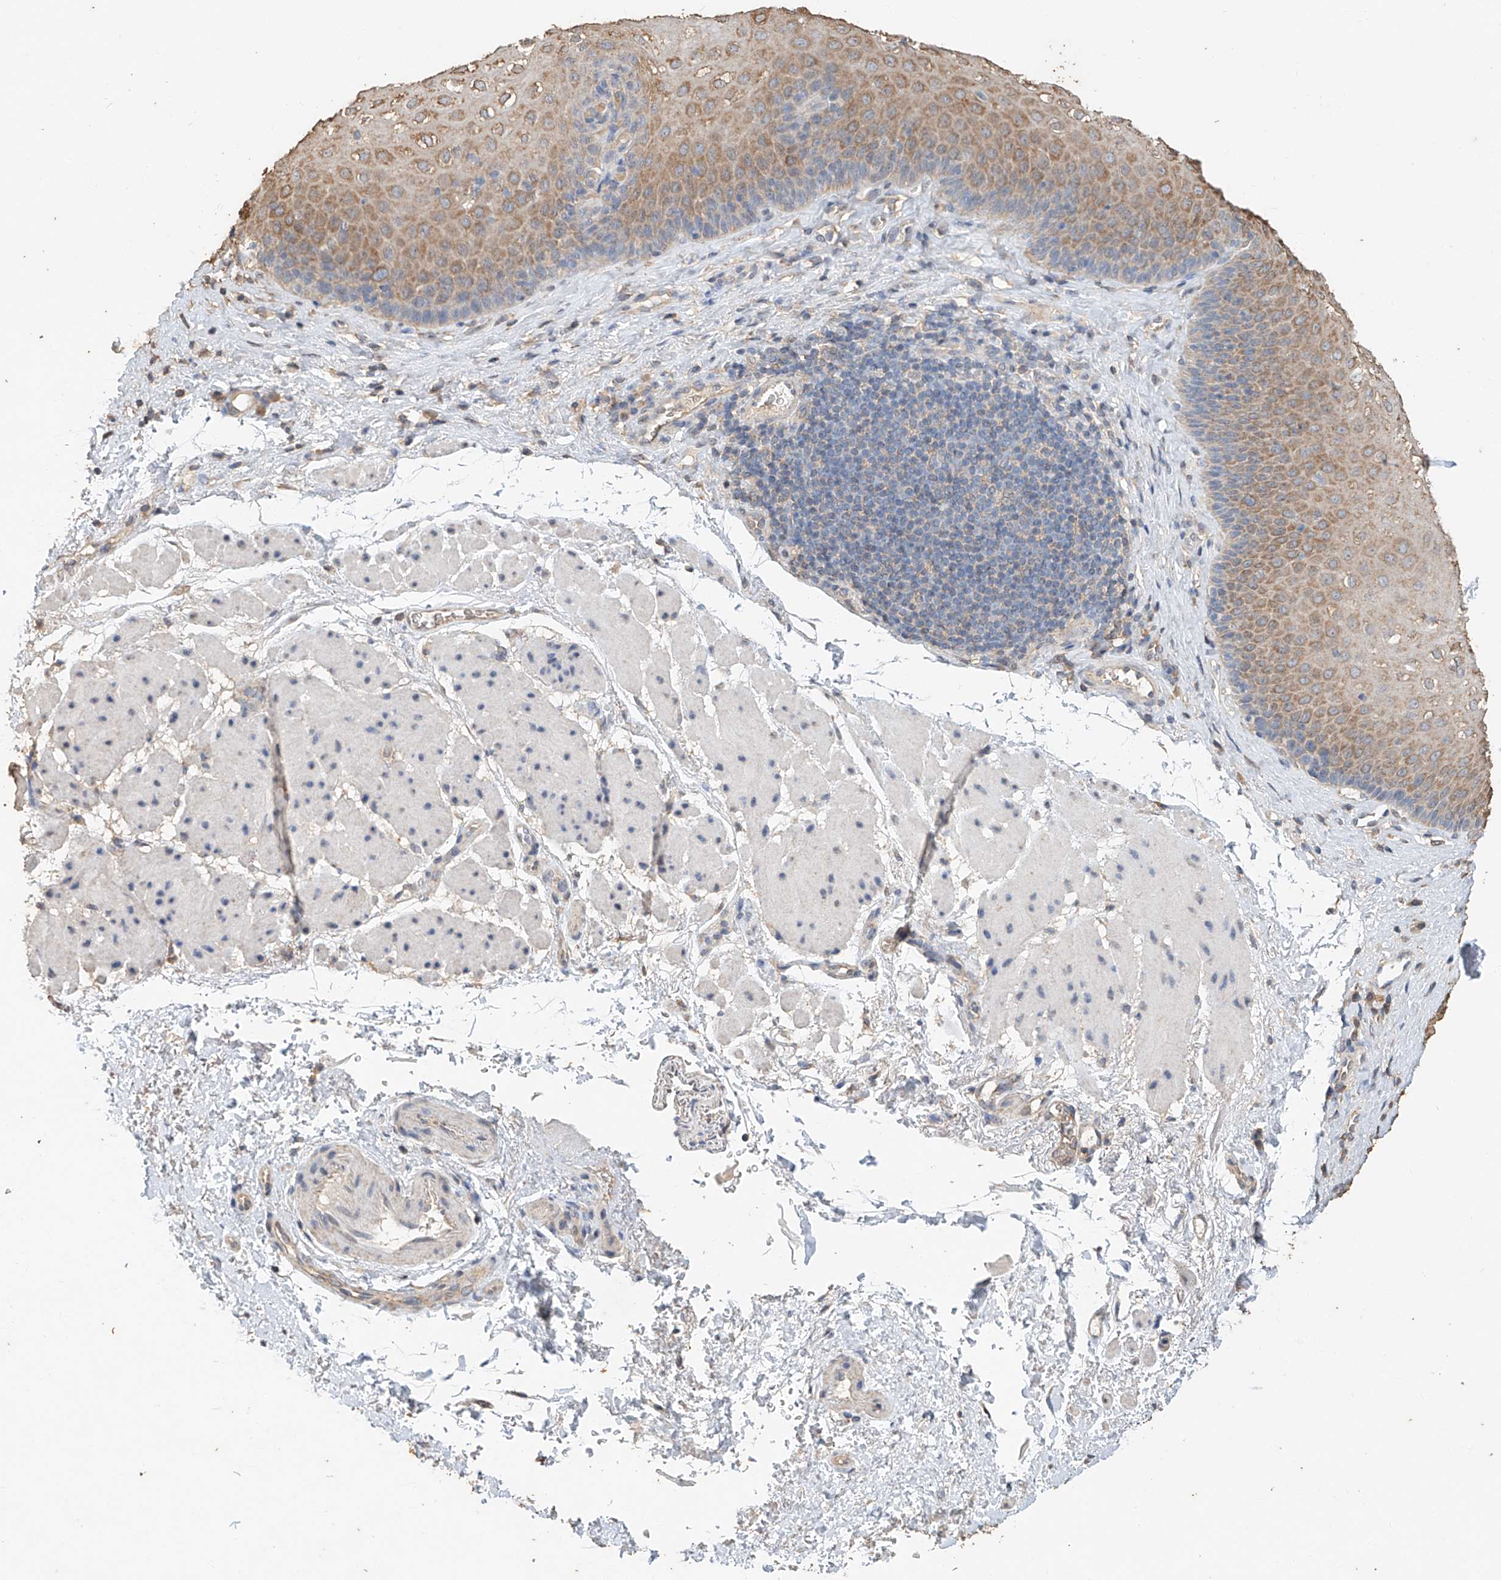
{"staining": {"intensity": "moderate", "quantity": "25%-75%", "location": "cytoplasmic/membranous"}, "tissue": "esophagus", "cell_type": "Squamous epithelial cells", "image_type": "normal", "snomed": [{"axis": "morphology", "description": "Normal tissue, NOS"}, {"axis": "topography", "description": "Esophagus"}], "caption": "Squamous epithelial cells demonstrate medium levels of moderate cytoplasmic/membranous staining in about 25%-75% of cells in benign esophagus. (DAB (3,3'-diaminobenzidine) IHC with brightfield microscopy, high magnification).", "gene": "CERS4", "patient": {"sex": "female", "age": 66}}